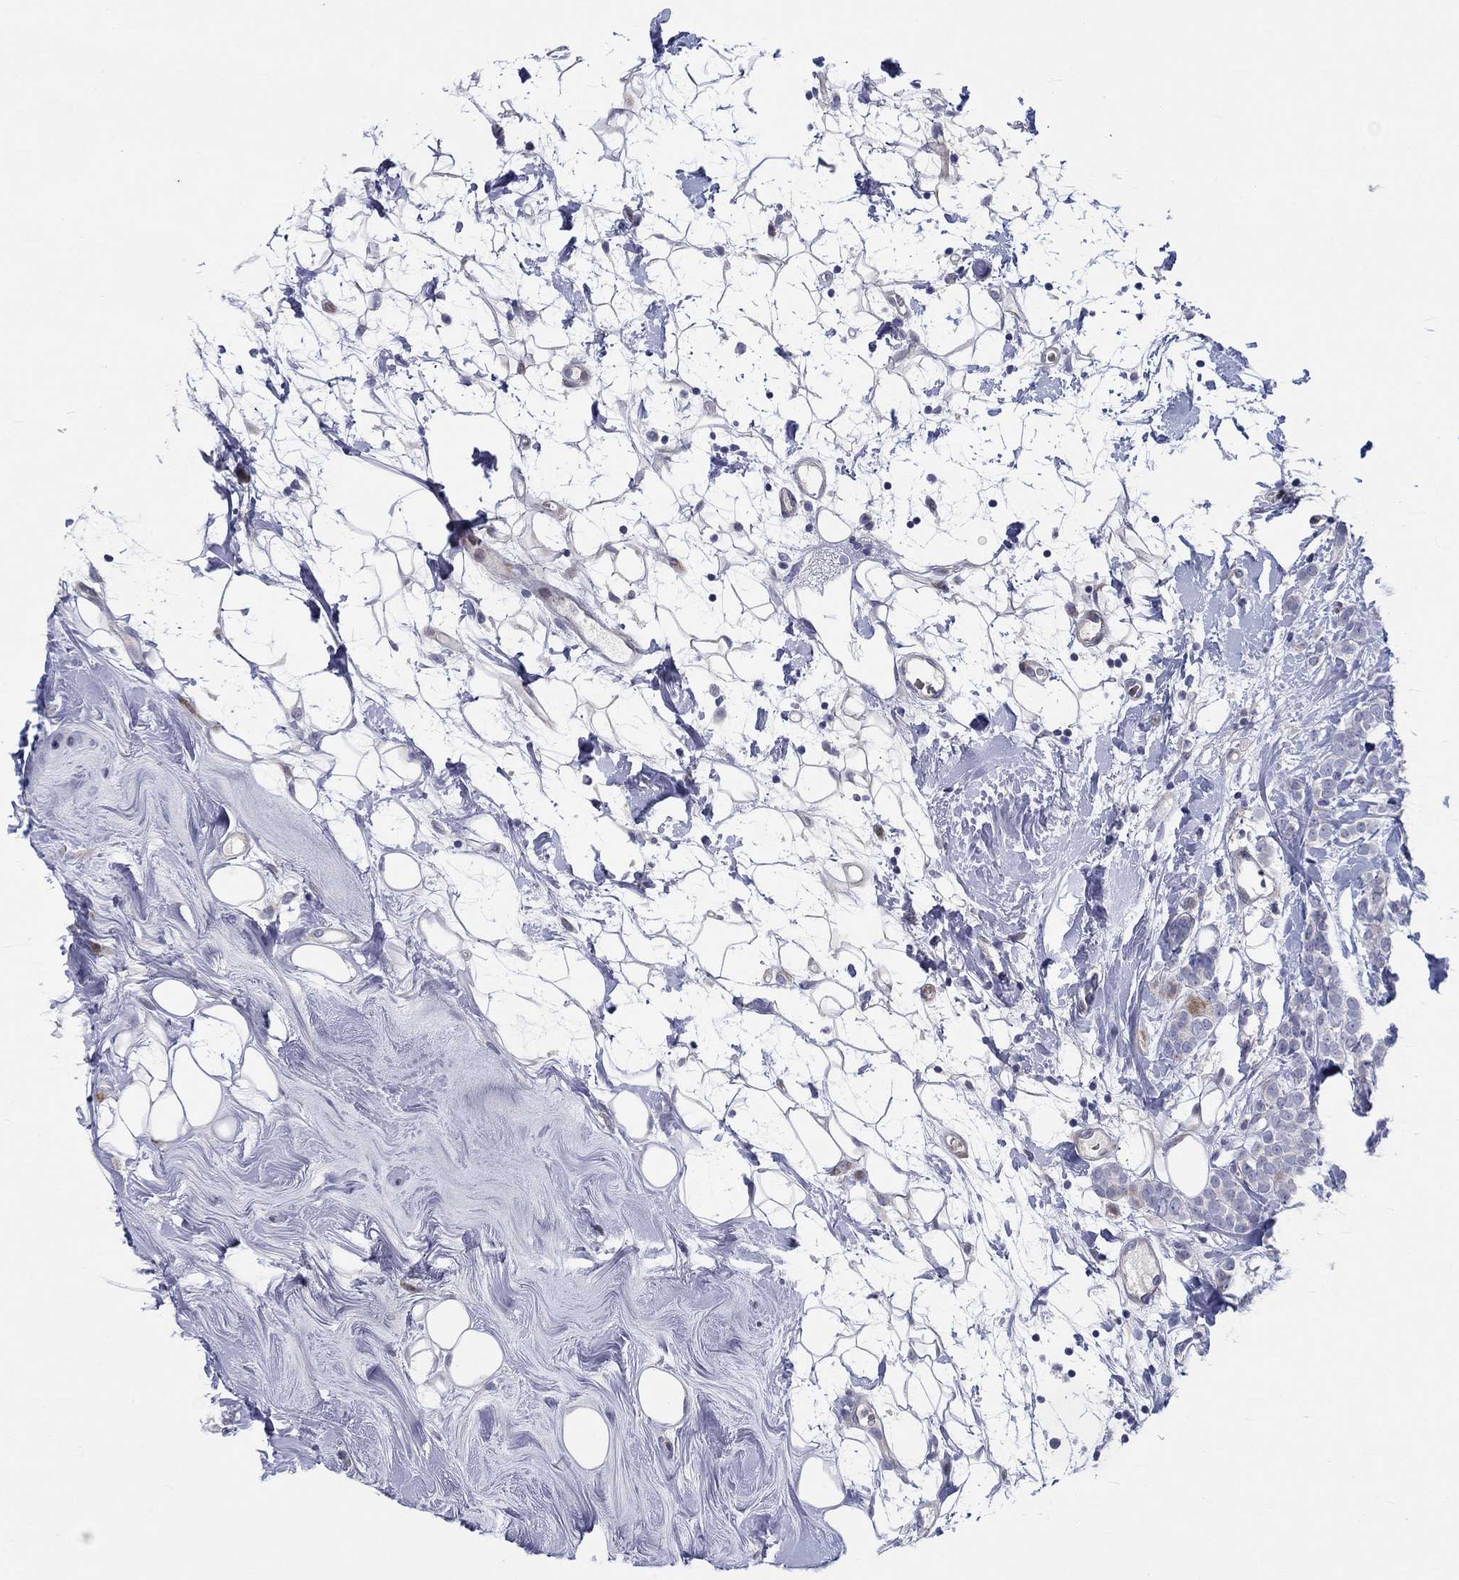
{"staining": {"intensity": "negative", "quantity": "none", "location": "none"}, "tissue": "breast cancer", "cell_type": "Tumor cells", "image_type": "cancer", "snomed": [{"axis": "morphology", "description": "Lobular carcinoma"}, {"axis": "topography", "description": "Breast"}], "caption": "Protein analysis of breast cancer demonstrates no significant positivity in tumor cells. (DAB (3,3'-diaminobenzidine) IHC visualized using brightfield microscopy, high magnification).", "gene": "ARHGAP36", "patient": {"sex": "female", "age": 49}}